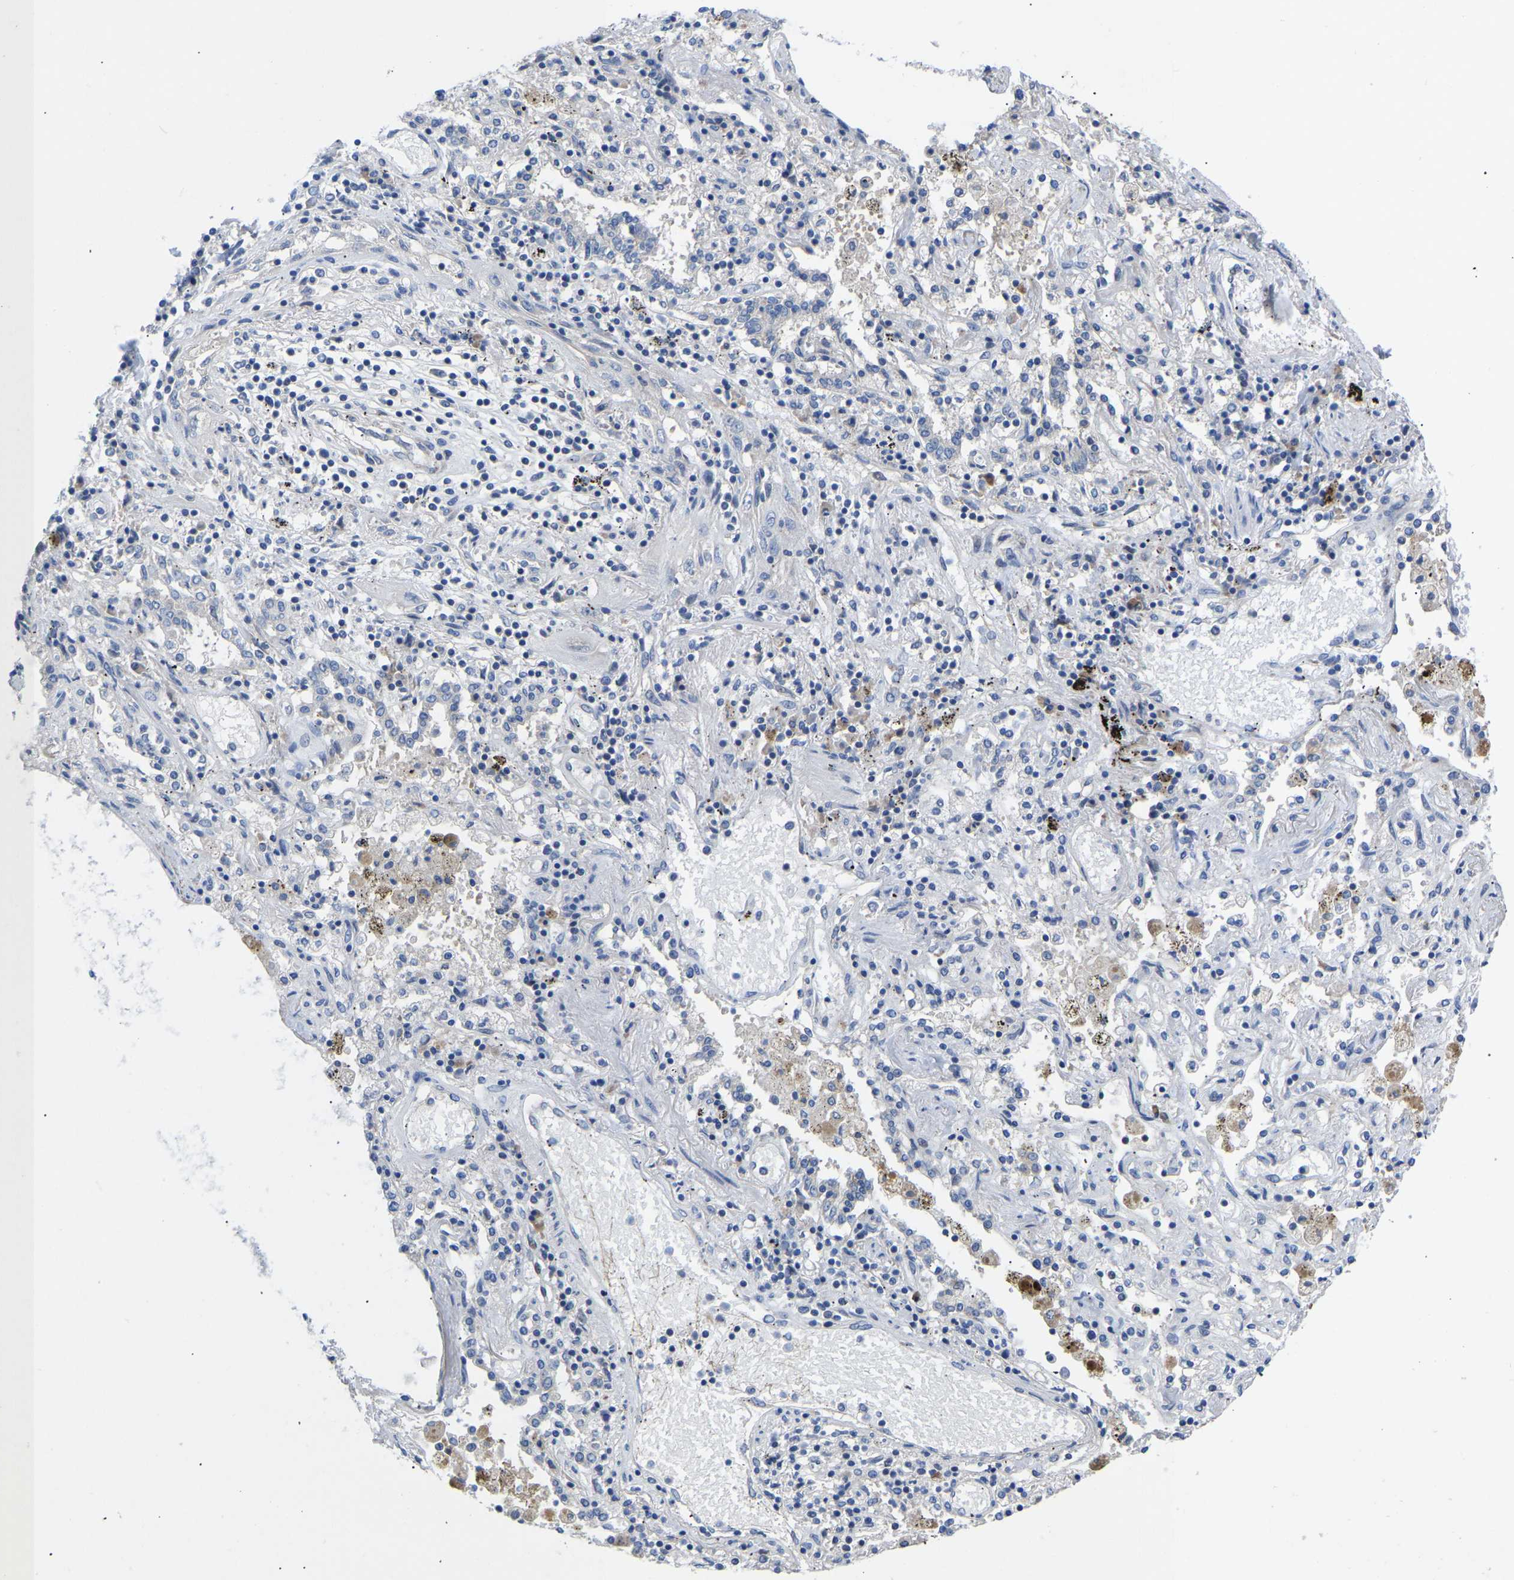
{"staining": {"intensity": "negative", "quantity": "none", "location": "none"}, "tissue": "lung cancer", "cell_type": "Tumor cells", "image_type": "cancer", "snomed": [{"axis": "morphology", "description": "Squamous cell carcinoma, NOS"}, {"axis": "topography", "description": "Lung"}], "caption": "Lung cancer (squamous cell carcinoma) stained for a protein using immunohistochemistry shows no staining tumor cells.", "gene": "ABCA10", "patient": {"sex": "female", "age": 47}}